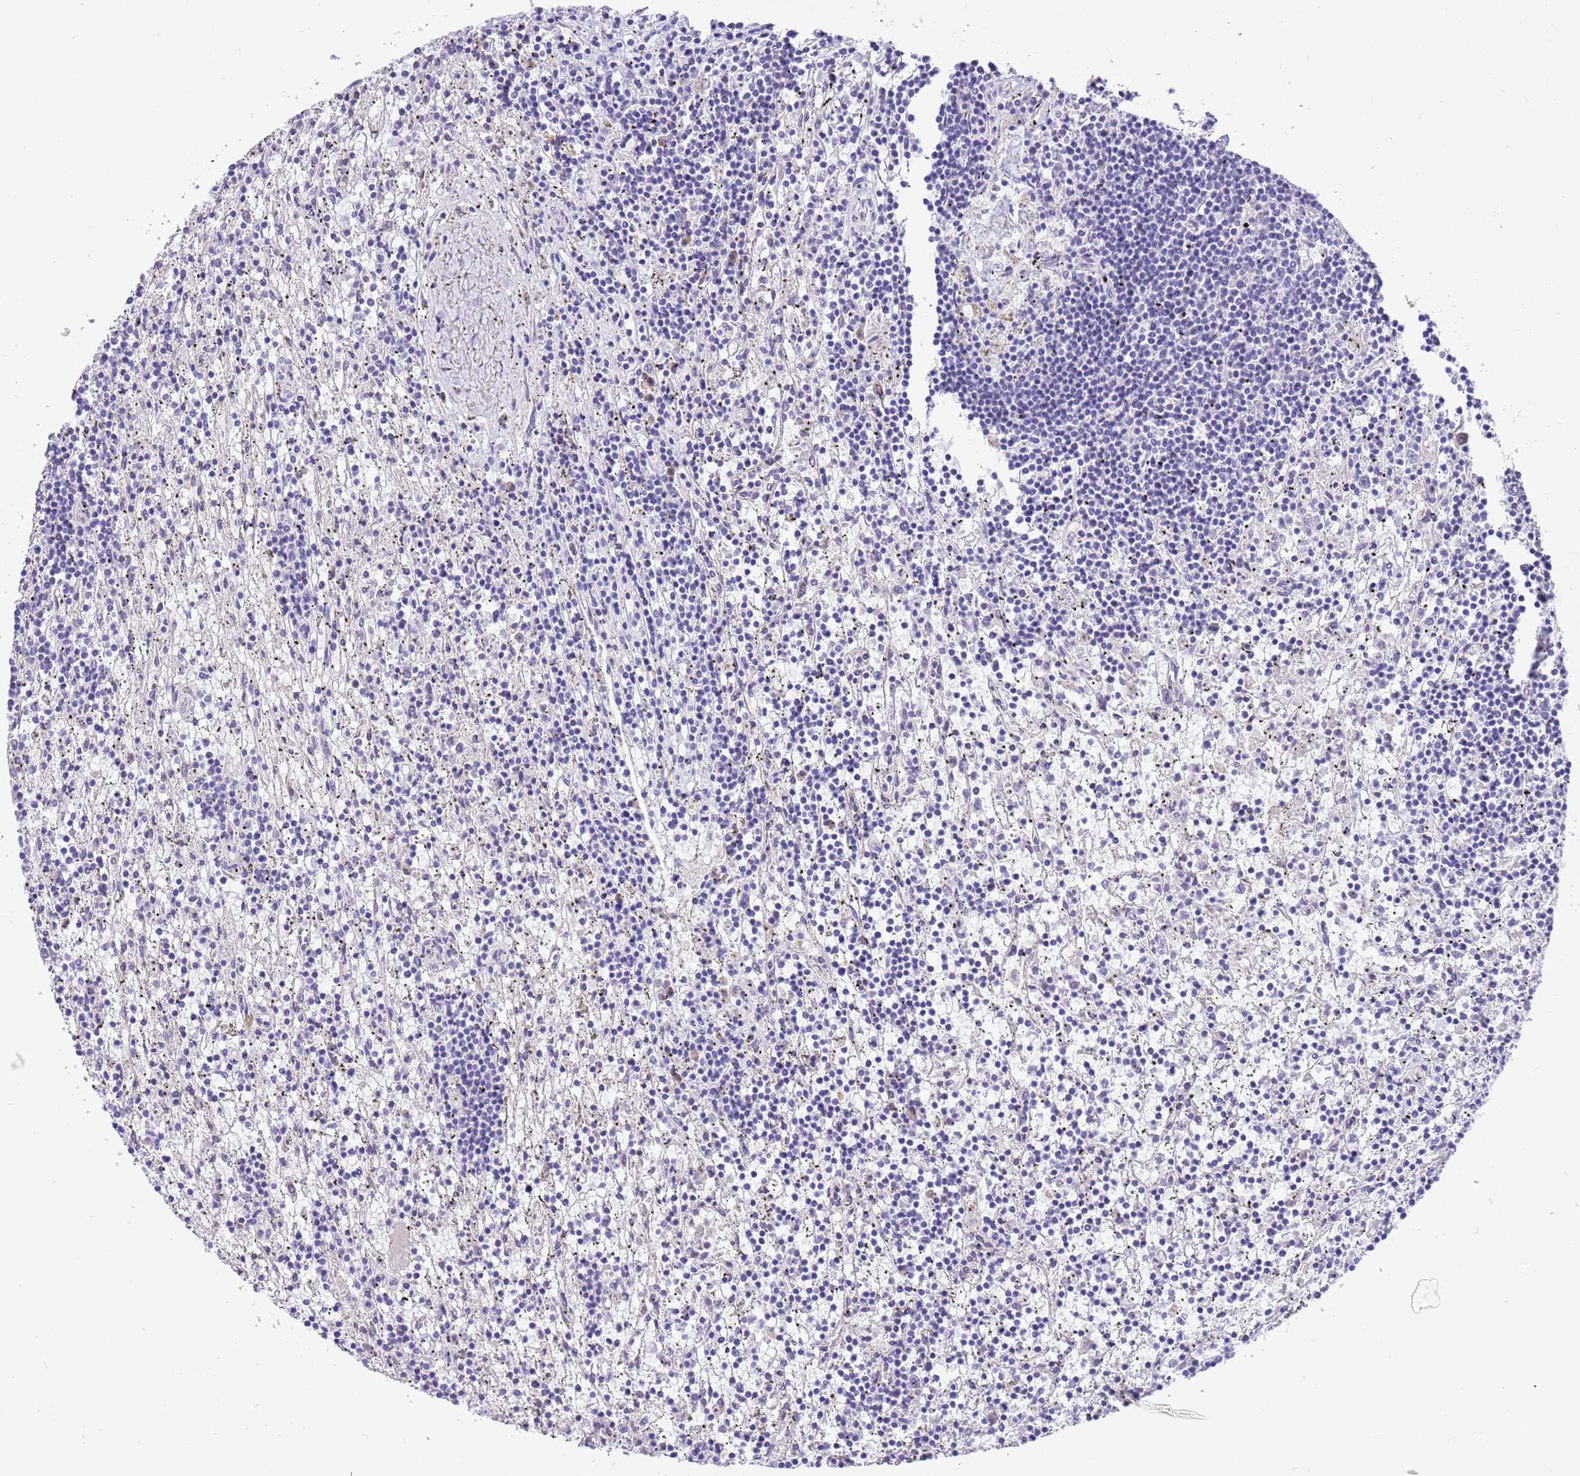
{"staining": {"intensity": "negative", "quantity": "none", "location": "none"}, "tissue": "lymphoma", "cell_type": "Tumor cells", "image_type": "cancer", "snomed": [{"axis": "morphology", "description": "Malignant lymphoma, non-Hodgkin's type, Low grade"}, {"axis": "topography", "description": "Spleen"}], "caption": "There is no significant expression in tumor cells of malignant lymphoma, non-Hodgkin's type (low-grade).", "gene": "COX17", "patient": {"sex": "male", "age": 76}}